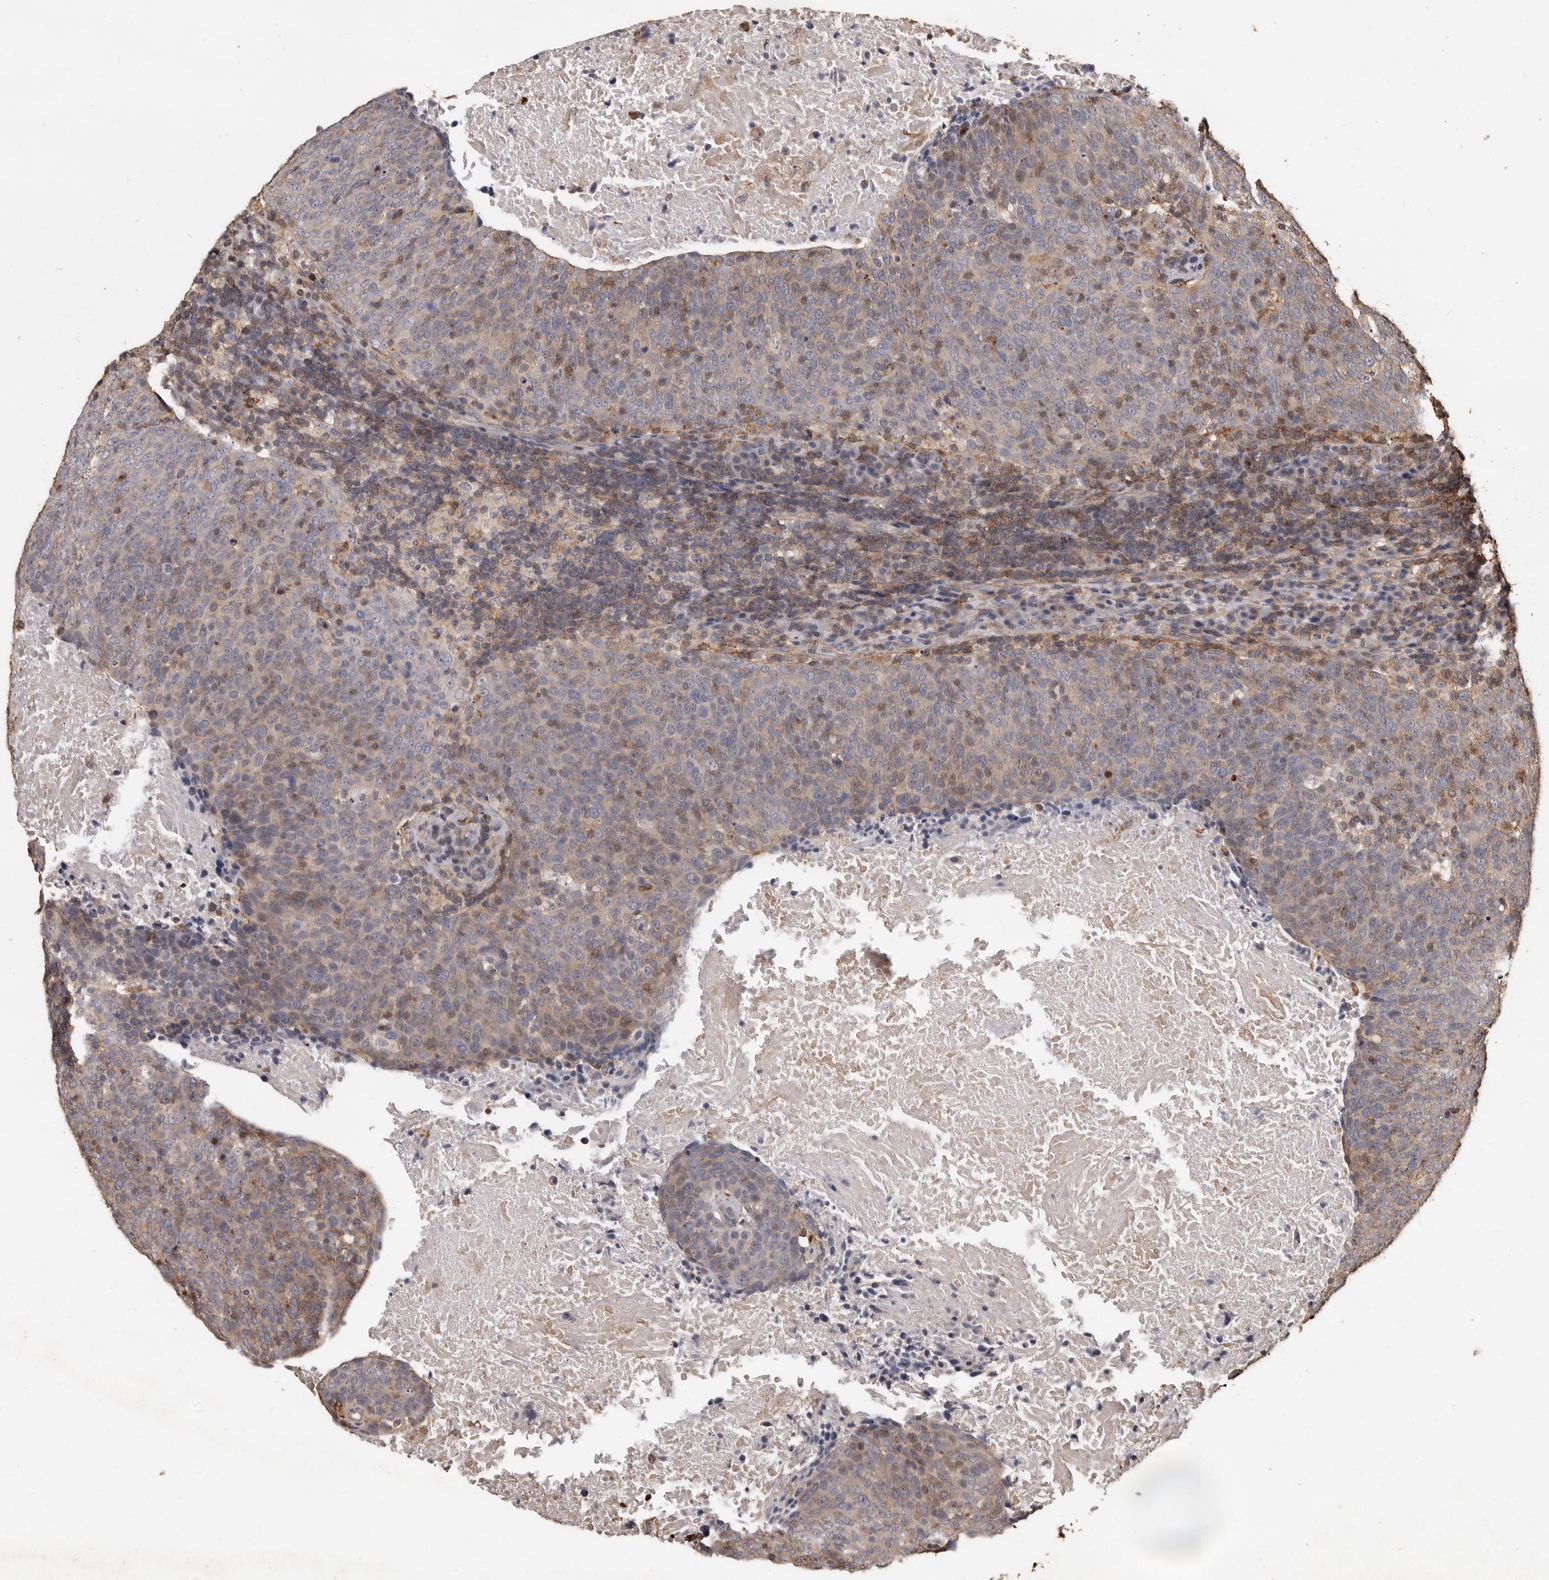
{"staining": {"intensity": "moderate", "quantity": "25%-75%", "location": "cytoplasmic/membranous"}, "tissue": "head and neck cancer", "cell_type": "Tumor cells", "image_type": "cancer", "snomed": [{"axis": "morphology", "description": "Squamous cell carcinoma, NOS"}, {"axis": "morphology", "description": "Squamous cell carcinoma, metastatic, NOS"}, {"axis": "topography", "description": "Lymph node"}, {"axis": "topography", "description": "Head-Neck"}], "caption": "Head and neck cancer stained for a protein exhibits moderate cytoplasmic/membranous positivity in tumor cells.", "gene": "GSK3A", "patient": {"sex": "male", "age": 62}}